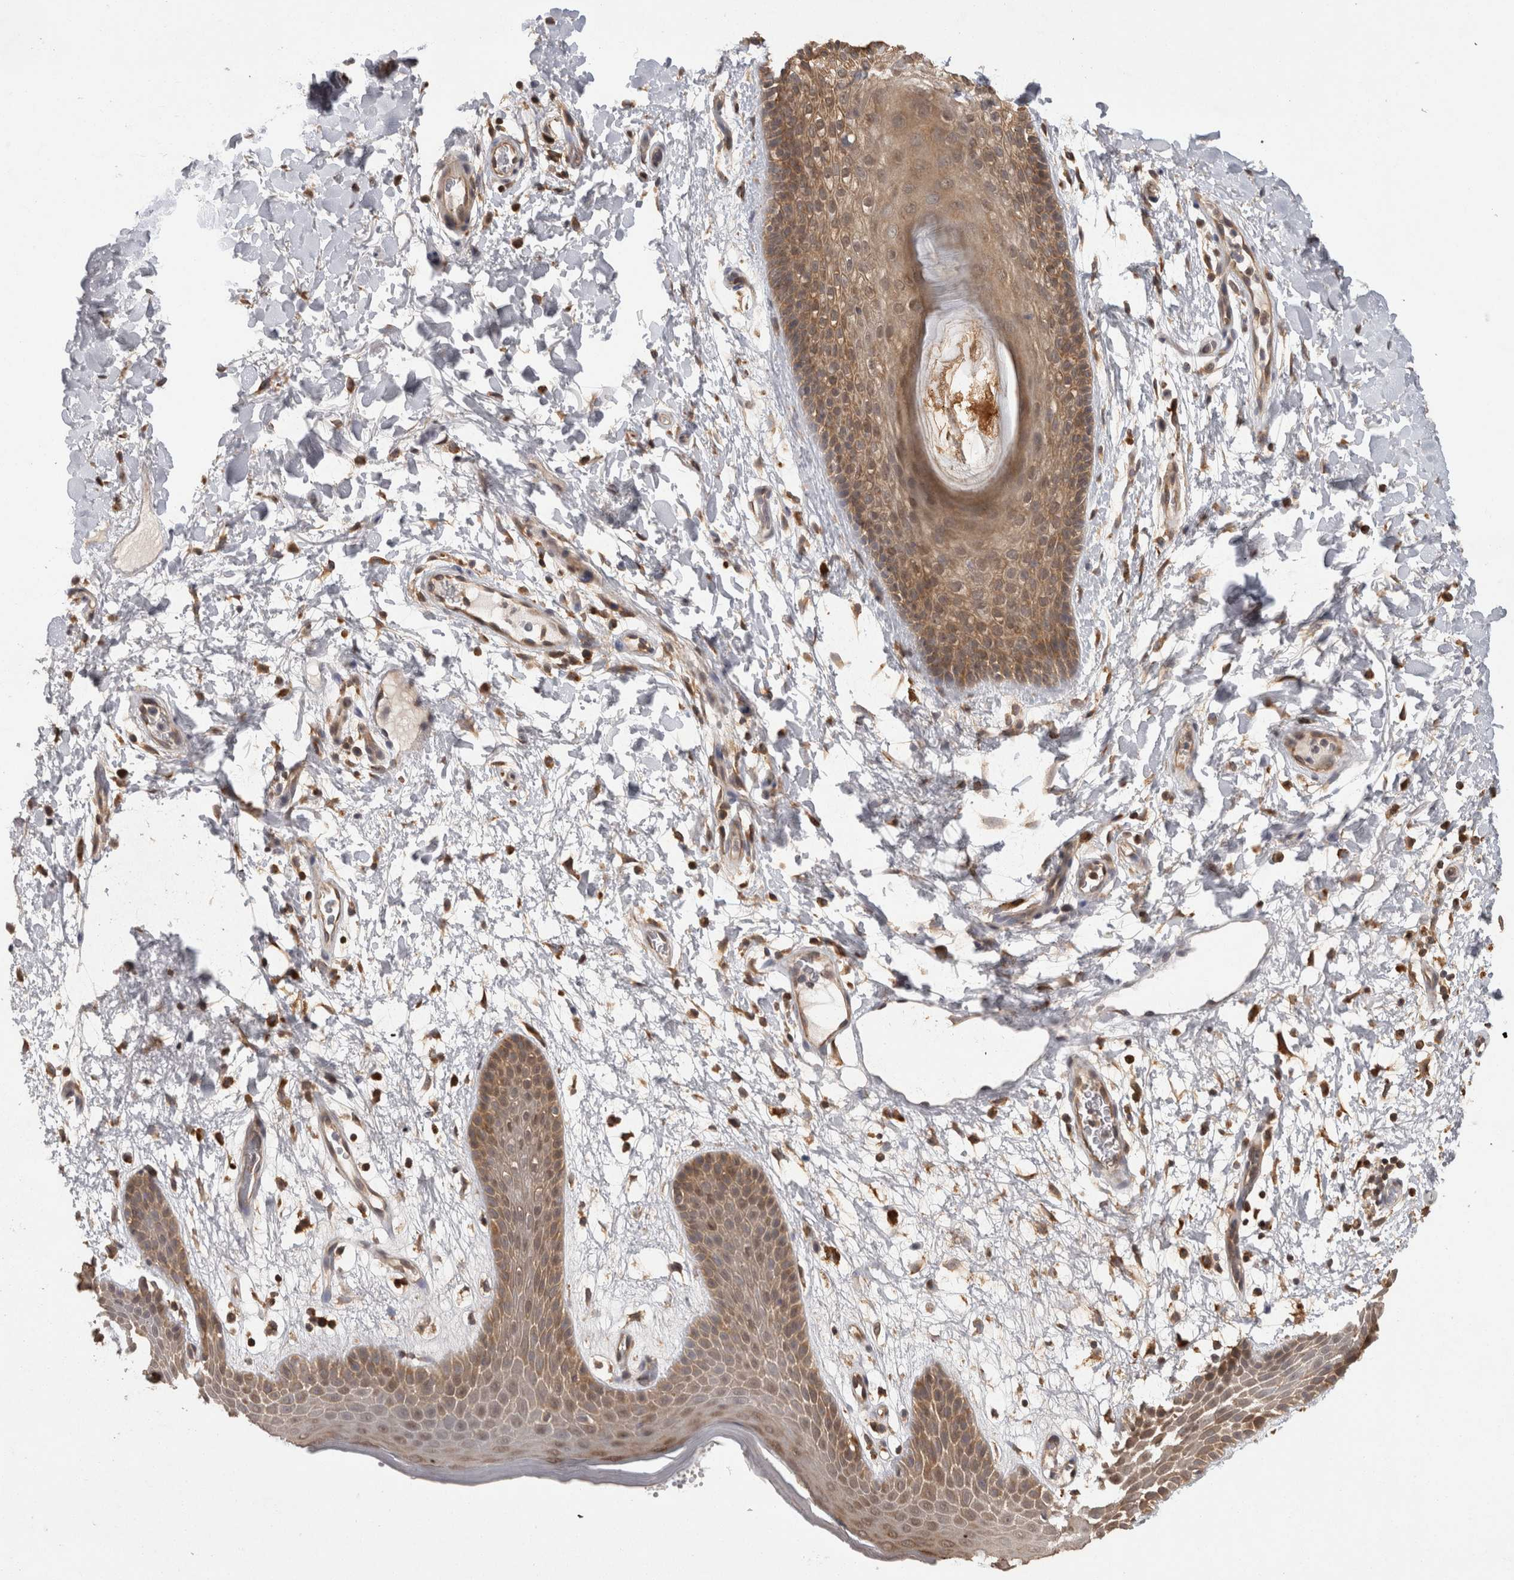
{"staining": {"intensity": "moderate", "quantity": "25%-75%", "location": "cytoplasmic/membranous"}, "tissue": "skin", "cell_type": "Epidermal cells", "image_type": "normal", "snomed": [{"axis": "morphology", "description": "Normal tissue, NOS"}, {"axis": "topography", "description": "Anal"}], "caption": "DAB immunohistochemical staining of normal skin shows moderate cytoplasmic/membranous protein positivity in about 25%-75% of epidermal cells.", "gene": "ACAT2", "patient": {"sex": "male", "age": 74}}